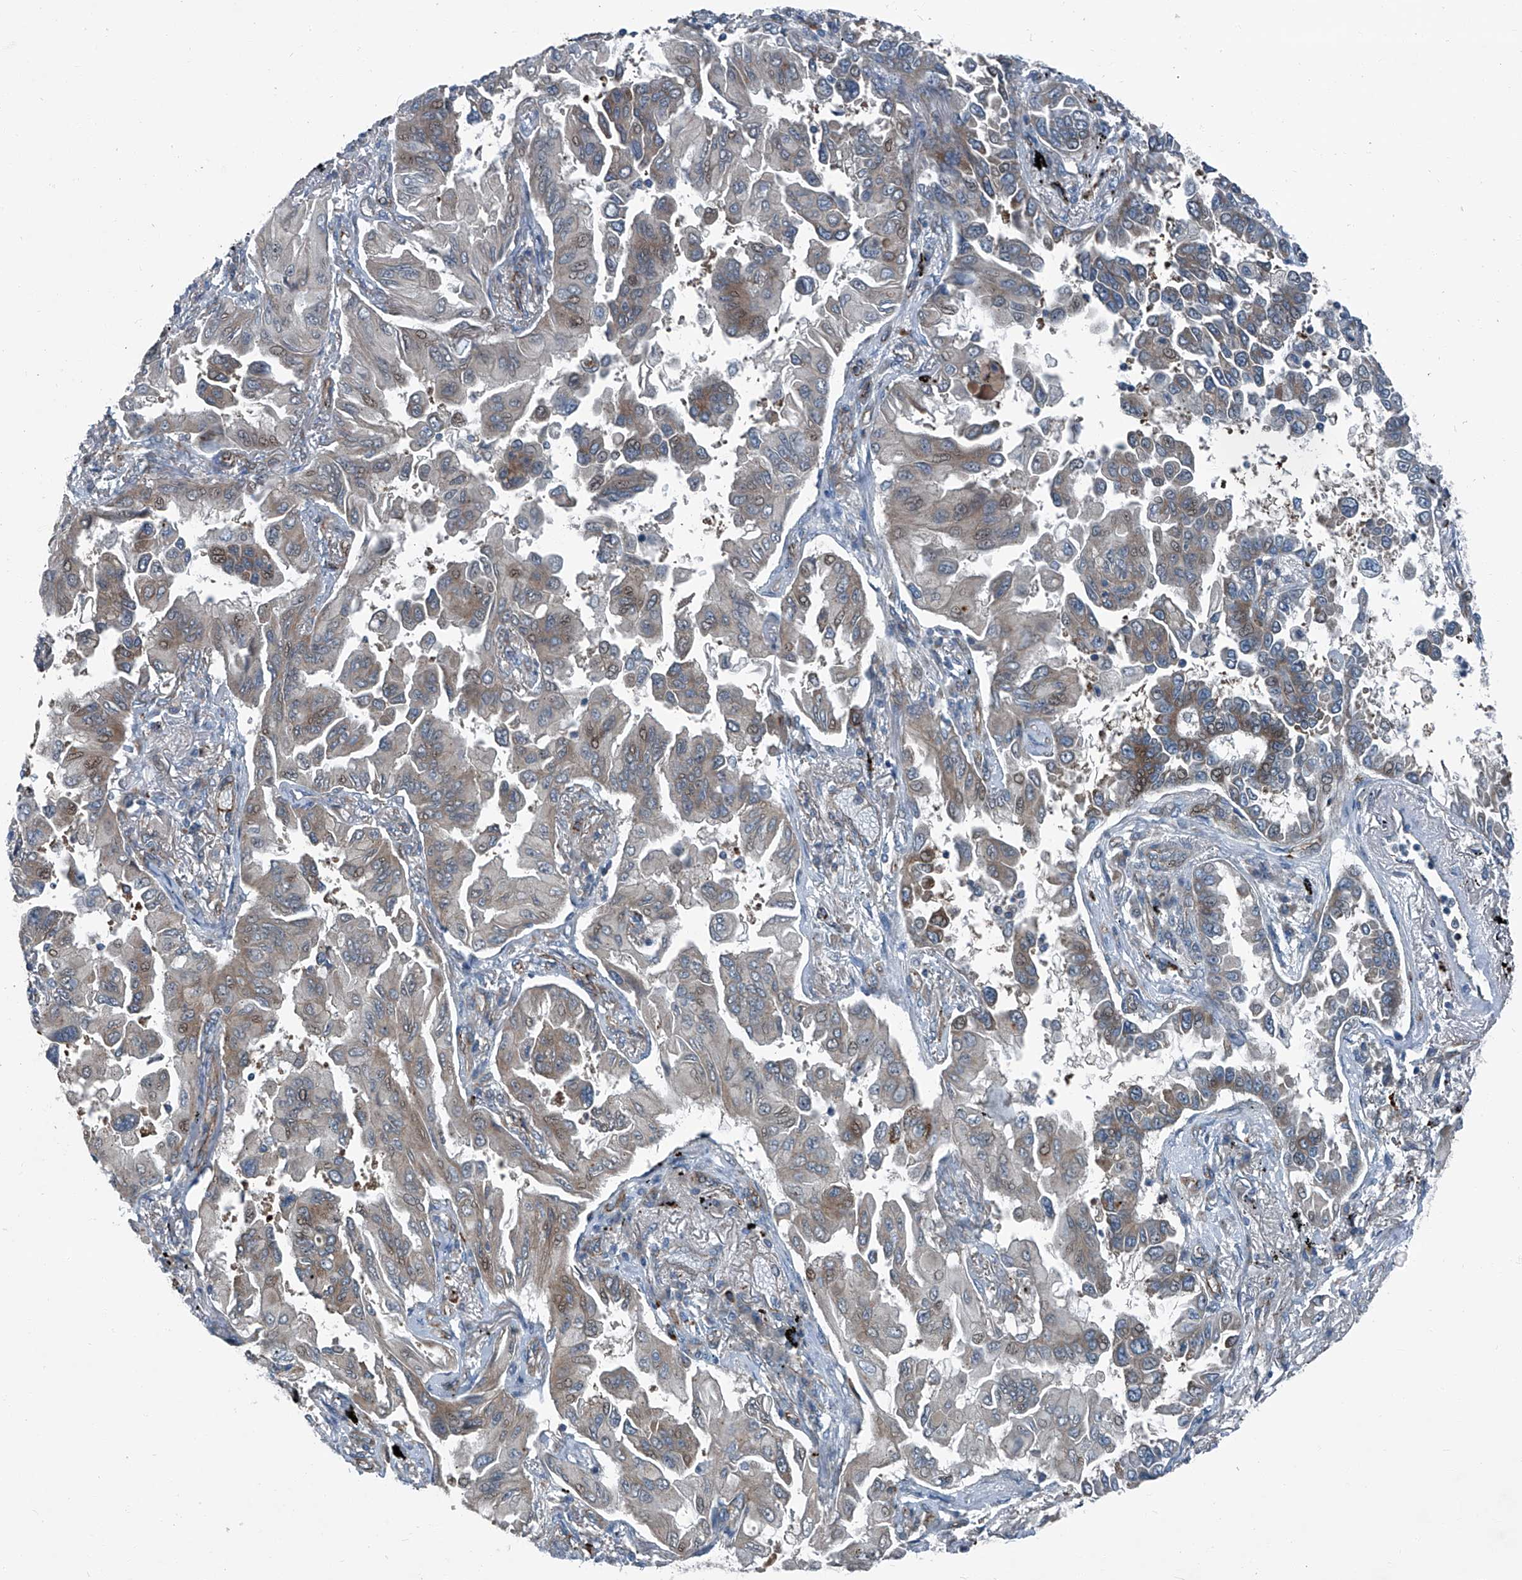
{"staining": {"intensity": "moderate", "quantity": "25%-75%", "location": "cytoplasmic/membranous"}, "tissue": "lung cancer", "cell_type": "Tumor cells", "image_type": "cancer", "snomed": [{"axis": "morphology", "description": "Adenocarcinoma, NOS"}, {"axis": "topography", "description": "Lung"}], "caption": "Immunohistochemistry (IHC) photomicrograph of neoplastic tissue: adenocarcinoma (lung) stained using immunohistochemistry (IHC) demonstrates medium levels of moderate protein expression localized specifically in the cytoplasmic/membranous of tumor cells, appearing as a cytoplasmic/membranous brown color.", "gene": "SENP2", "patient": {"sex": "female", "age": 67}}